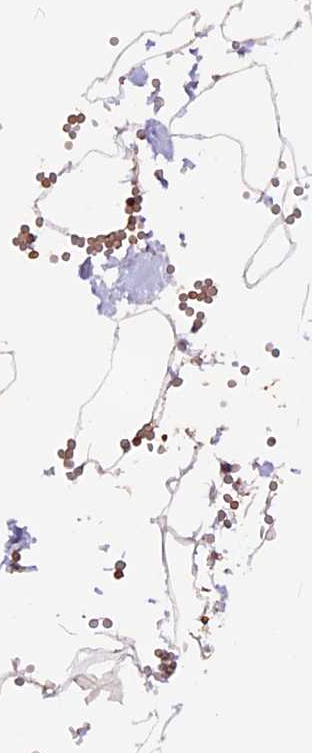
{"staining": {"intensity": "moderate", "quantity": "25%-75%", "location": "cytoplasmic/membranous"}, "tissue": "adipose tissue", "cell_type": "Adipocytes", "image_type": "normal", "snomed": [{"axis": "morphology", "description": "Normal tissue, NOS"}, {"axis": "topography", "description": "Gallbladder"}, {"axis": "topography", "description": "Peripheral nerve tissue"}], "caption": "A histopathology image of adipose tissue stained for a protein displays moderate cytoplasmic/membranous brown staining in adipocytes. The protein of interest is stained brown, and the nuclei are stained in blue (DAB (3,3'-diaminobenzidine) IHC with brightfield microscopy, high magnification).", "gene": "RINL", "patient": {"sex": "male", "age": 38}}